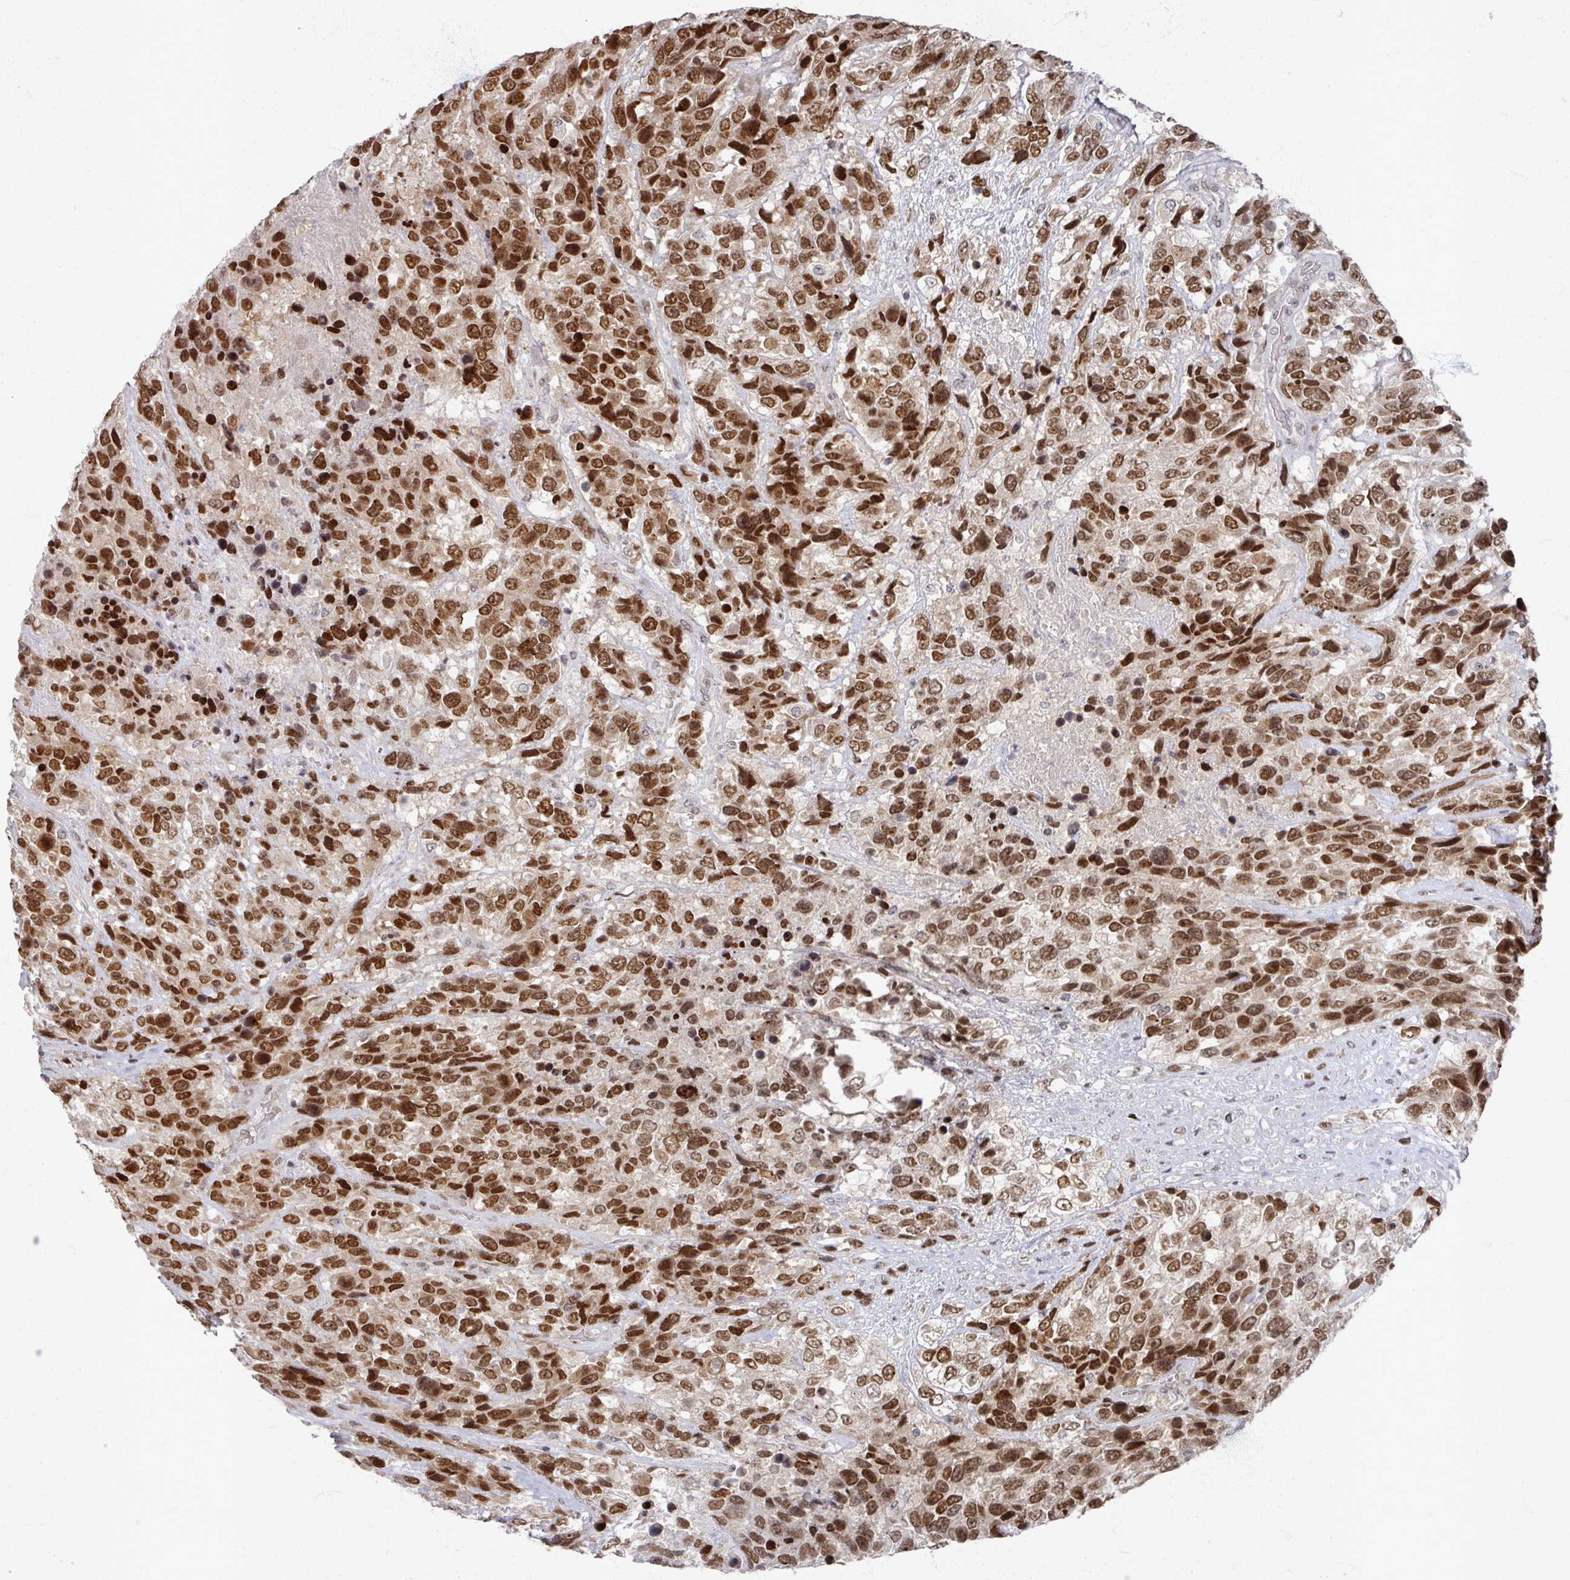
{"staining": {"intensity": "strong", "quantity": ">75%", "location": "nuclear"}, "tissue": "urothelial cancer", "cell_type": "Tumor cells", "image_type": "cancer", "snomed": [{"axis": "morphology", "description": "Urothelial carcinoma, High grade"}, {"axis": "topography", "description": "Urinary bladder"}], "caption": "Immunohistochemistry (IHC) image of human high-grade urothelial carcinoma stained for a protein (brown), which displays high levels of strong nuclear staining in about >75% of tumor cells.", "gene": "PSKH1", "patient": {"sex": "female", "age": 70}}